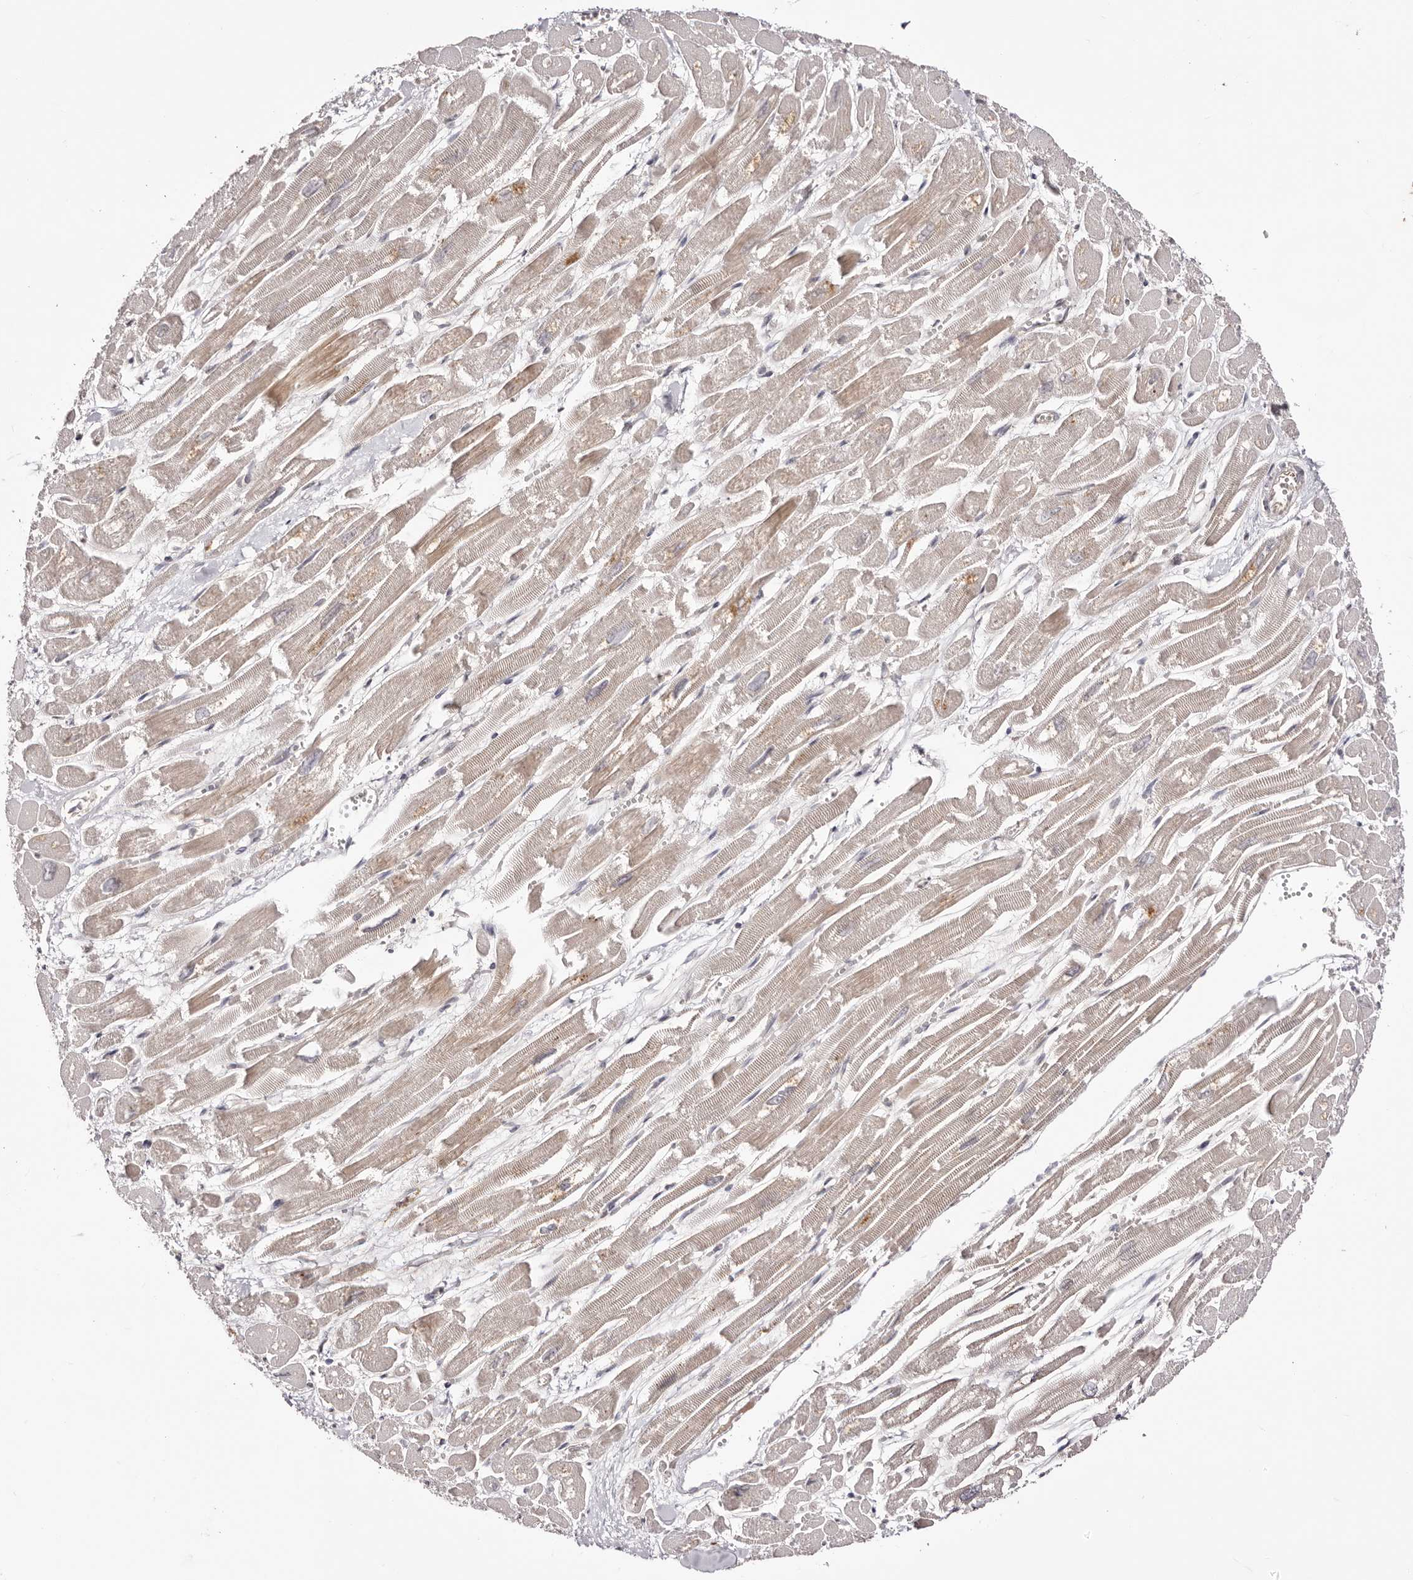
{"staining": {"intensity": "weak", "quantity": "<25%", "location": "cytoplasmic/membranous"}, "tissue": "heart muscle", "cell_type": "Cardiomyocytes", "image_type": "normal", "snomed": [{"axis": "morphology", "description": "Normal tissue, NOS"}, {"axis": "topography", "description": "Heart"}], "caption": "Immunohistochemistry (IHC) photomicrograph of benign heart muscle stained for a protein (brown), which displays no expression in cardiomyocytes.", "gene": "EGR3", "patient": {"sex": "male", "age": 54}}